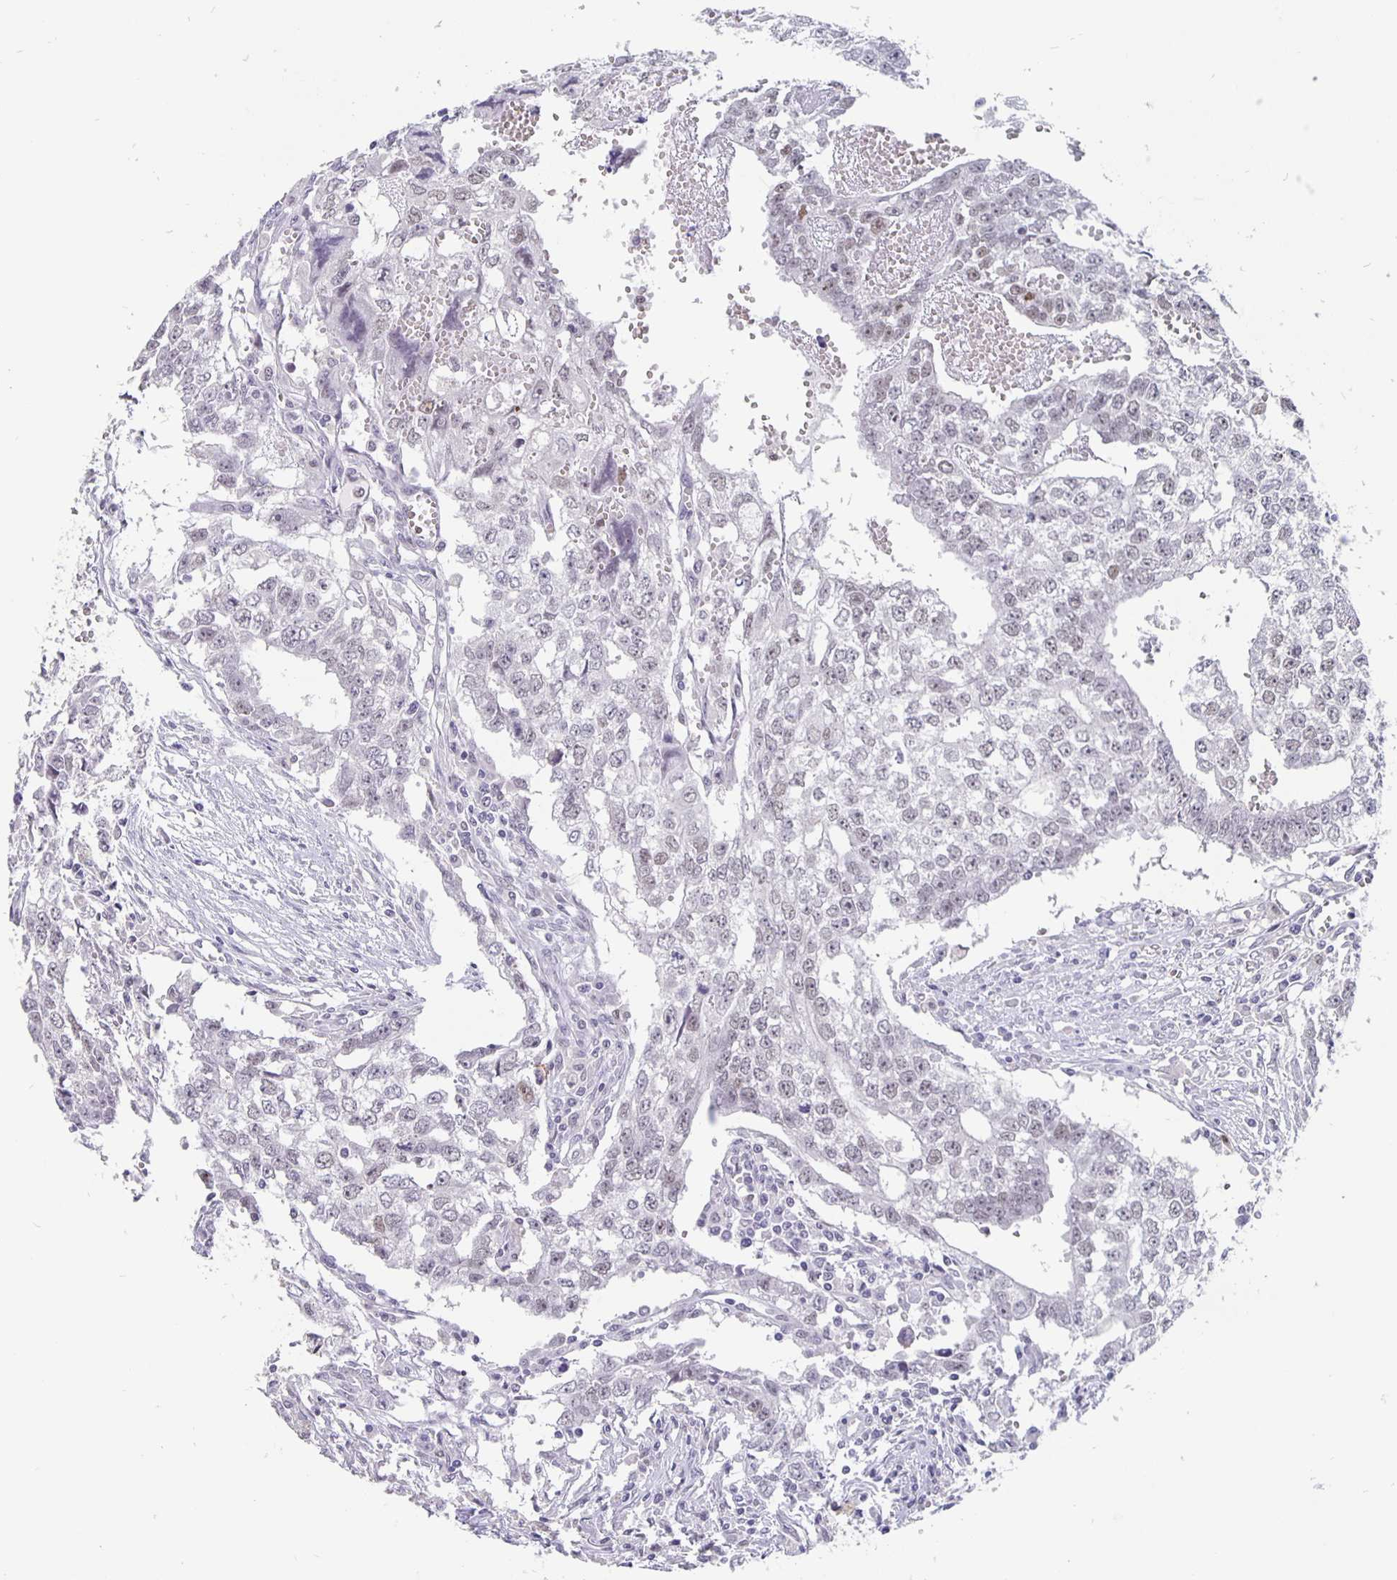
{"staining": {"intensity": "weak", "quantity": "<25%", "location": "nuclear"}, "tissue": "testis cancer", "cell_type": "Tumor cells", "image_type": "cancer", "snomed": [{"axis": "morphology", "description": "Carcinoma, Embryonal, NOS"}, {"axis": "morphology", "description": "Teratoma, malignant, NOS"}, {"axis": "topography", "description": "Testis"}], "caption": "This is an IHC image of testis cancer. There is no expression in tumor cells.", "gene": "ZNF691", "patient": {"sex": "male", "age": 24}}